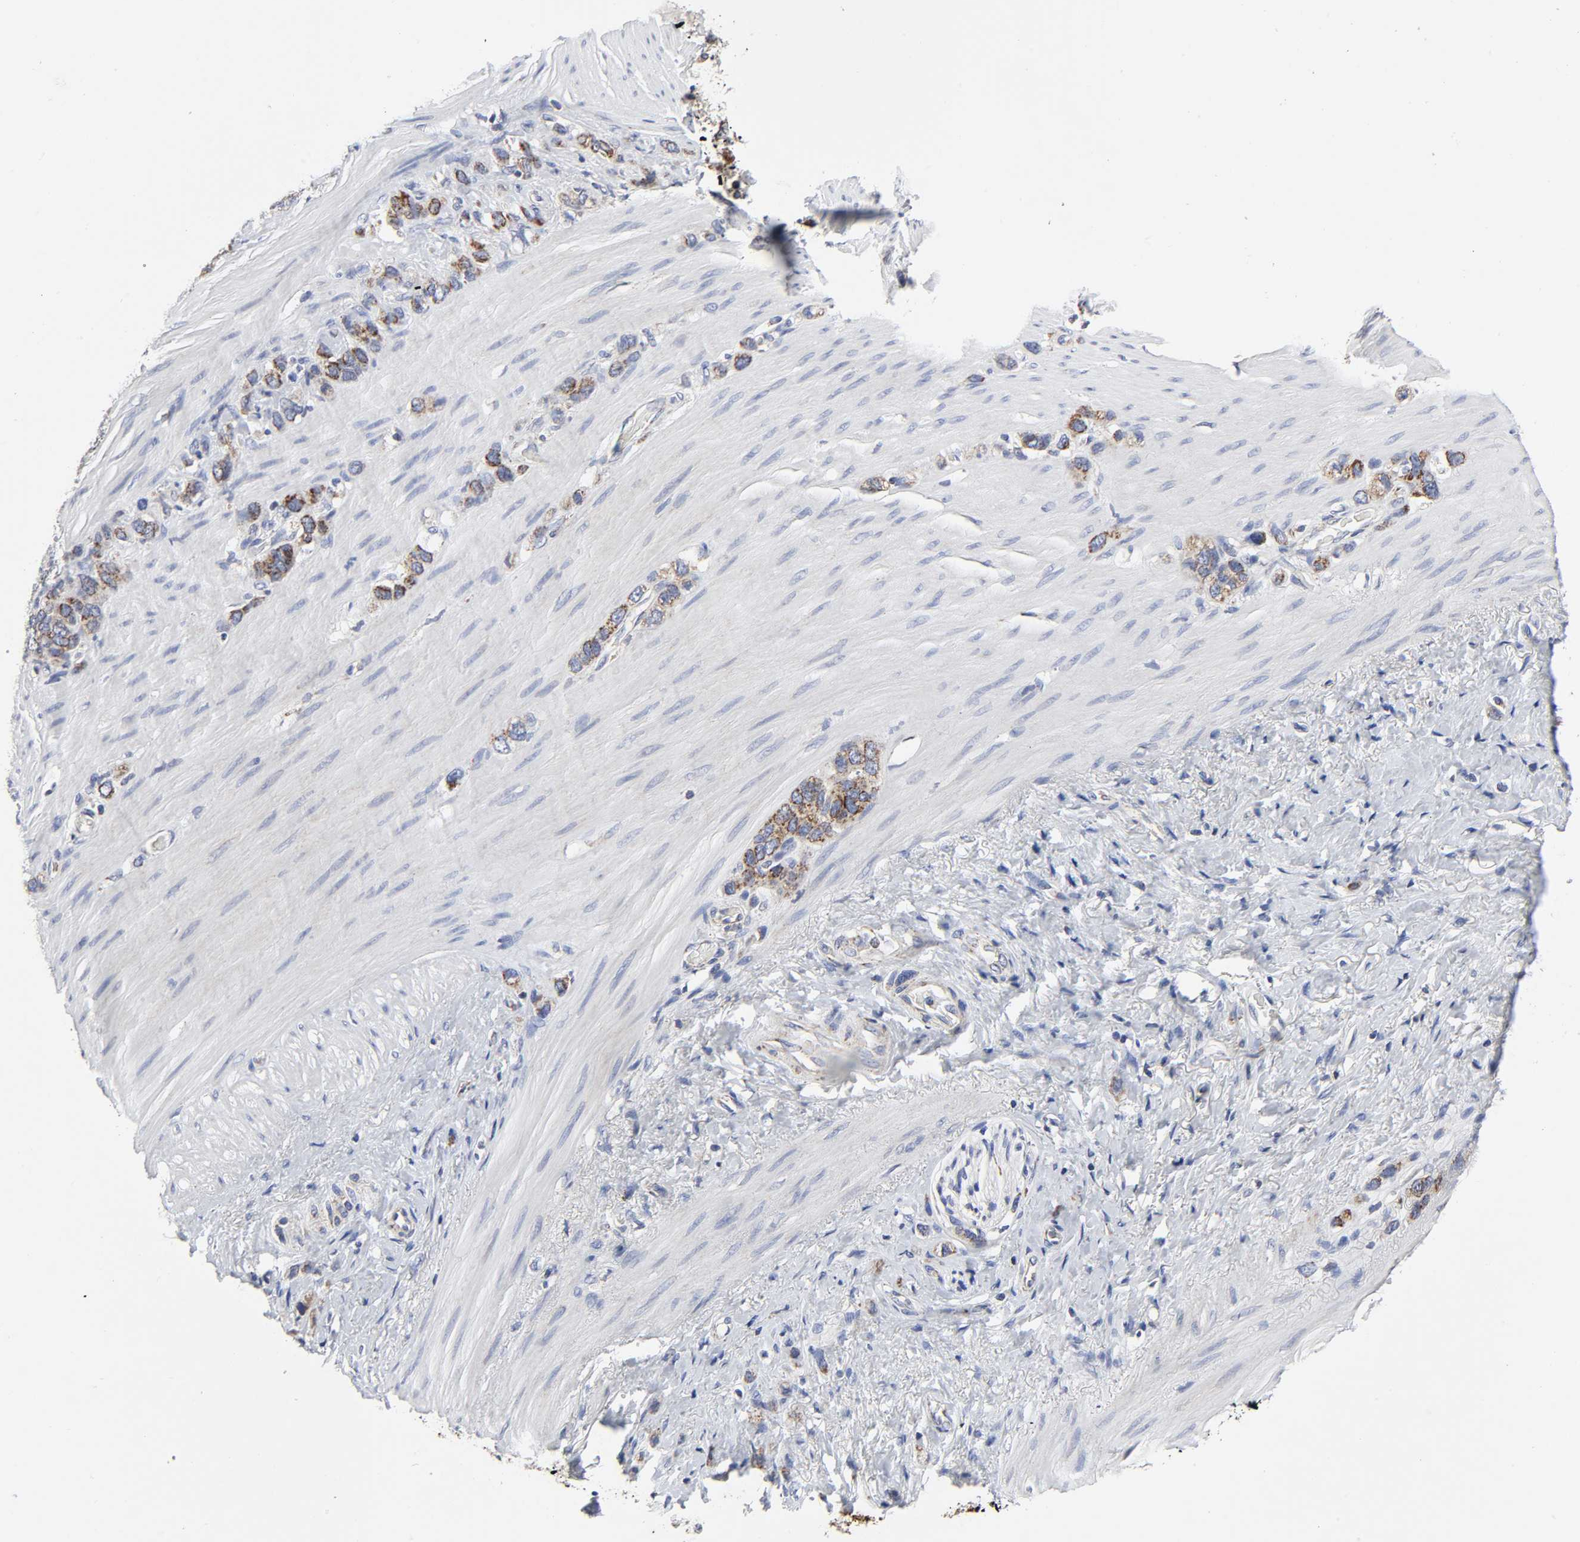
{"staining": {"intensity": "moderate", "quantity": "25%-75%", "location": "cytoplasmic/membranous"}, "tissue": "stomach cancer", "cell_type": "Tumor cells", "image_type": "cancer", "snomed": [{"axis": "morphology", "description": "Normal tissue, NOS"}, {"axis": "morphology", "description": "Adenocarcinoma, NOS"}, {"axis": "morphology", "description": "Adenocarcinoma, High grade"}, {"axis": "topography", "description": "Stomach, upper"}, {"axis": "topography", "description": "Stomach"}], "caption": "IHC photomicrograph of stomach cancer (adenocarcinoma) stained for a protein (brown), which shows medium levels of moderate cytoplasmic/membranous positivity in approximately 25%-75% of tumor cells.", "gene": "AOPEP", "patient": {"sex": "female", "age": 65}}